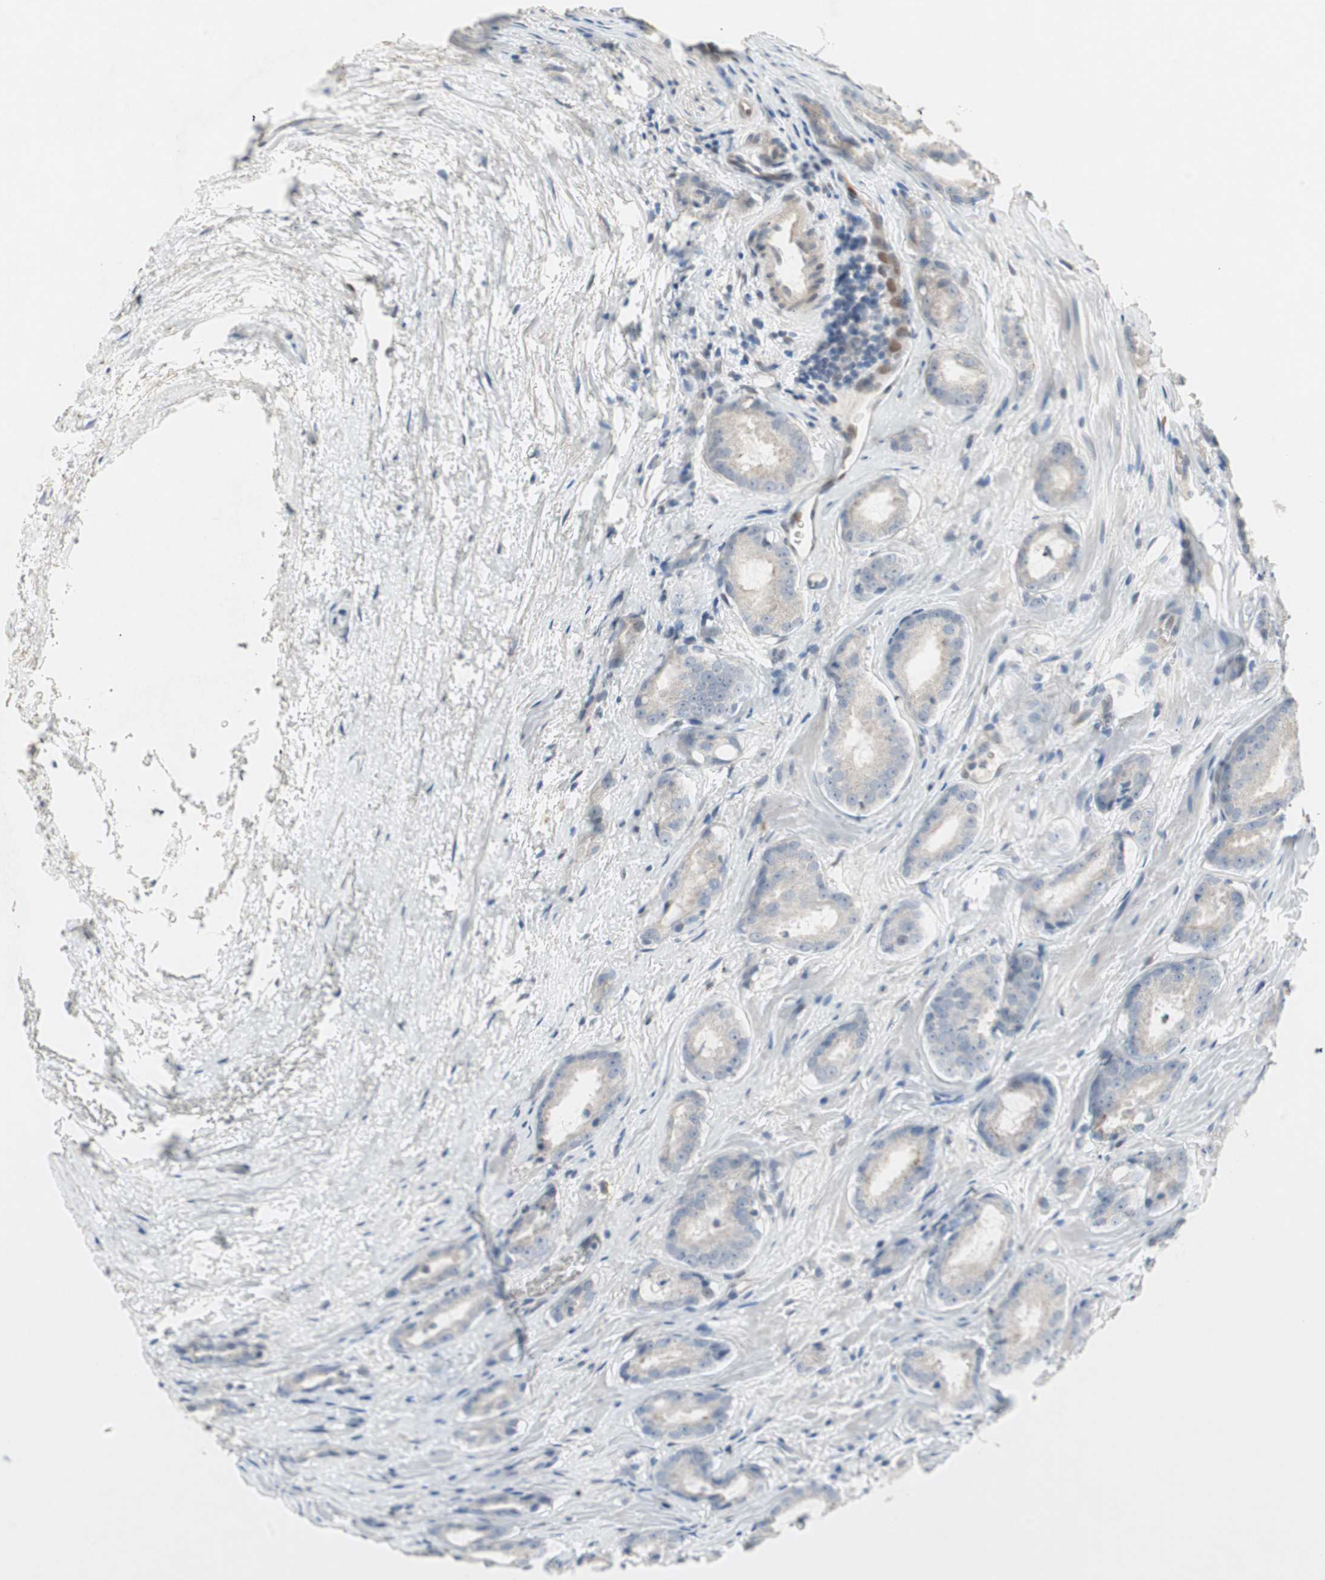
{"staining": {"intensity": "weak", "quantity": "25%-75%", "location": "cytoplasmic/membranous"}, "tissue": "prostate cancer", "cell_type": "Tumor cells", "image_type": "cancer", "snomed": [{"axis": "morphology", "description": "Adenocarcinoma, High grade"}, {"axis": "topography", "description": "Prostate"}], "caption": "Immunohistochemistry (DAB (3,3'-diaminobenzidine)) staining of prostate adenocarcinoma (high-grade) reveals weak cytoplasmic/membranous protein positivity in approximately 25%-75% of tumor cells.", "gene": "CAND2", "patient": {"sex": "male", "age": 64}}